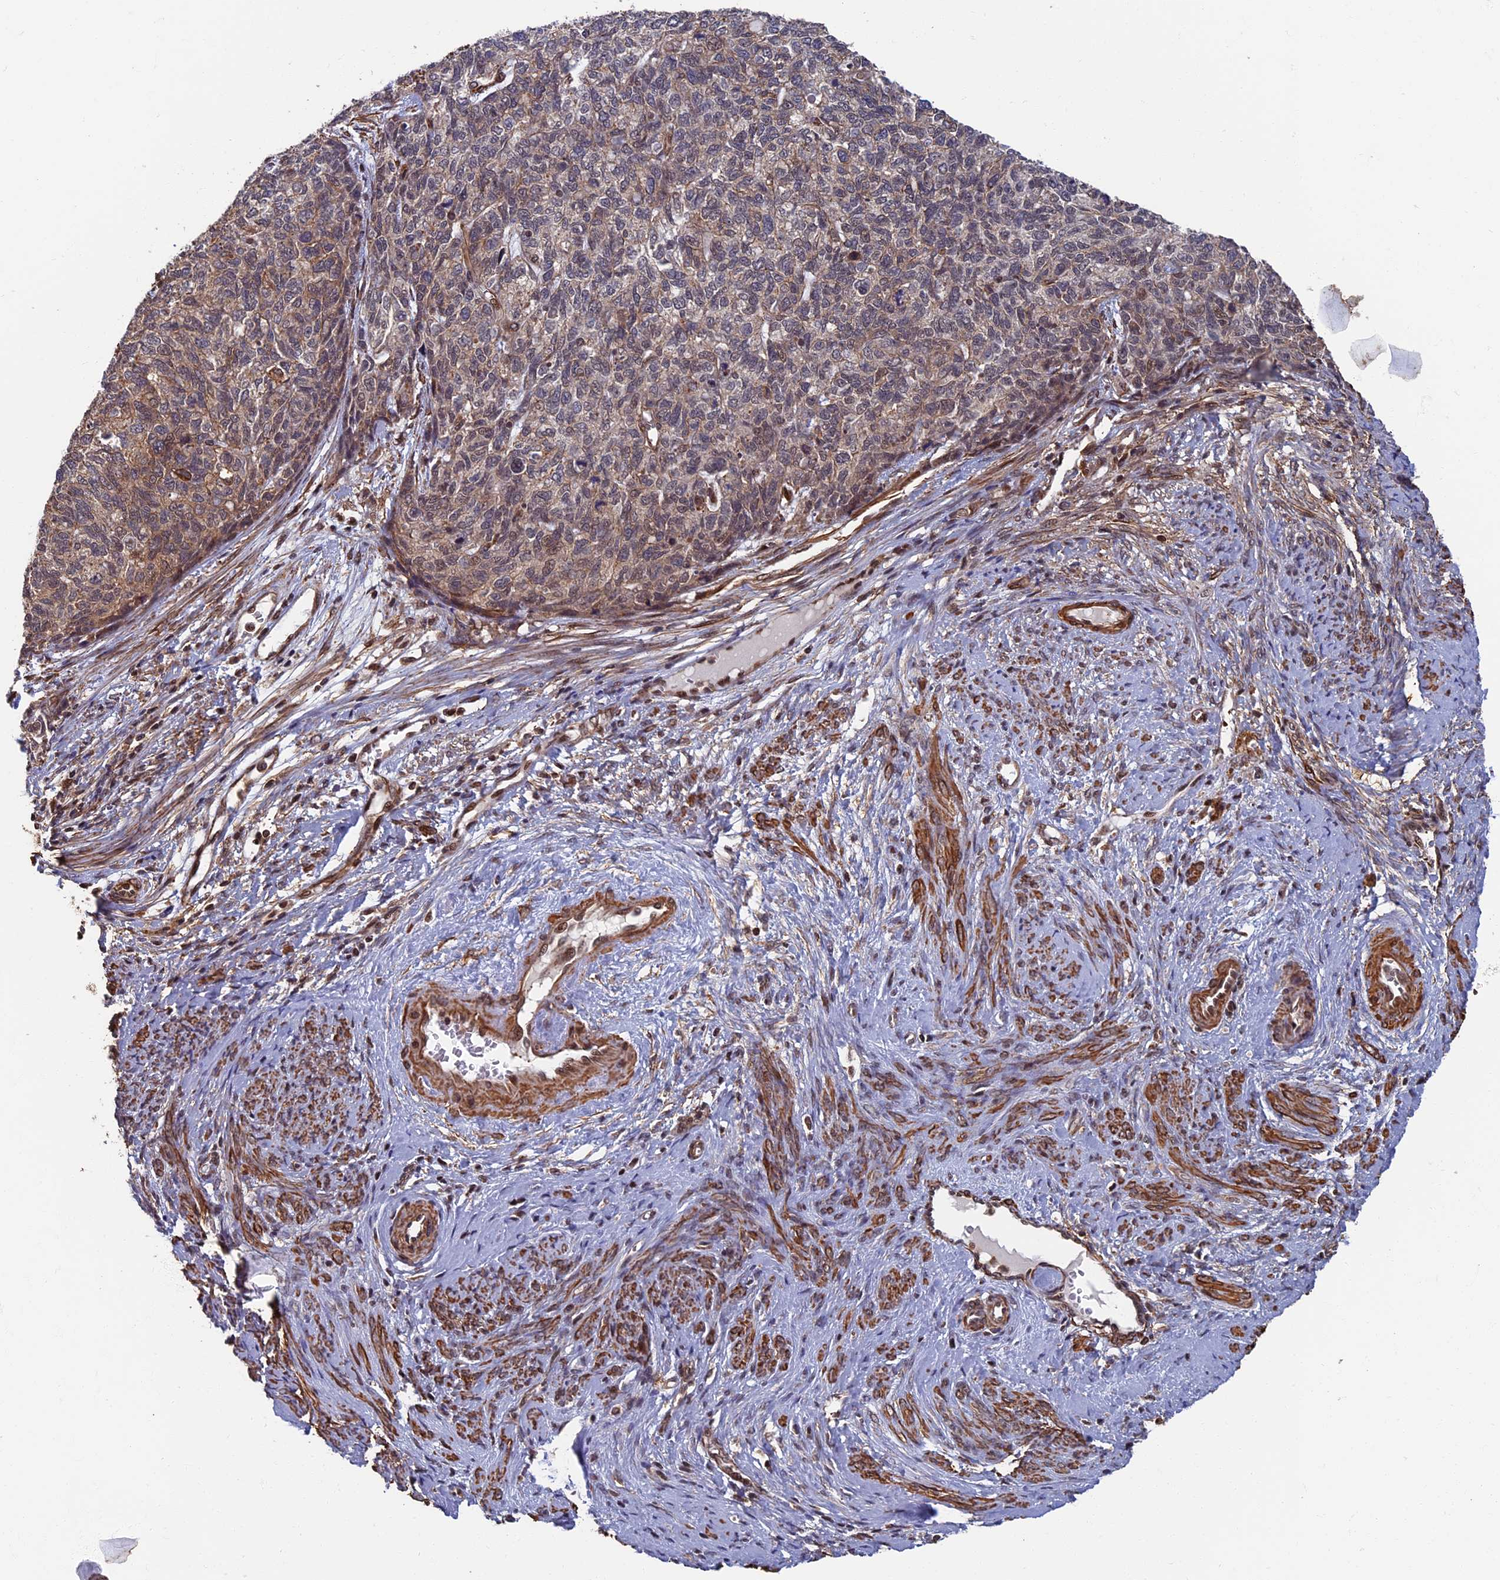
{"staining": {"intensity": "weak", "quantity": "25%-75%", "location": "cytoplasmic/membranous"}, "tissue": "cervical cancer", "cell_type": "Tumor cells", "image_type": "cancer", "snomed": [{"axis": "morphology", "description": "Squamous cell carcinoma, NOS"}, {"axis": "topography", "description": "Cervix"}], "caption": "Squamous cell carcinoma (cervical) stained for a protein (brown) exhibits weak cytoplasmic/membranous positive staining in approximately 25%-75% of tumor cells.", "gene": "CTDP1", "patient": {"sex": "female", "age": 63}}